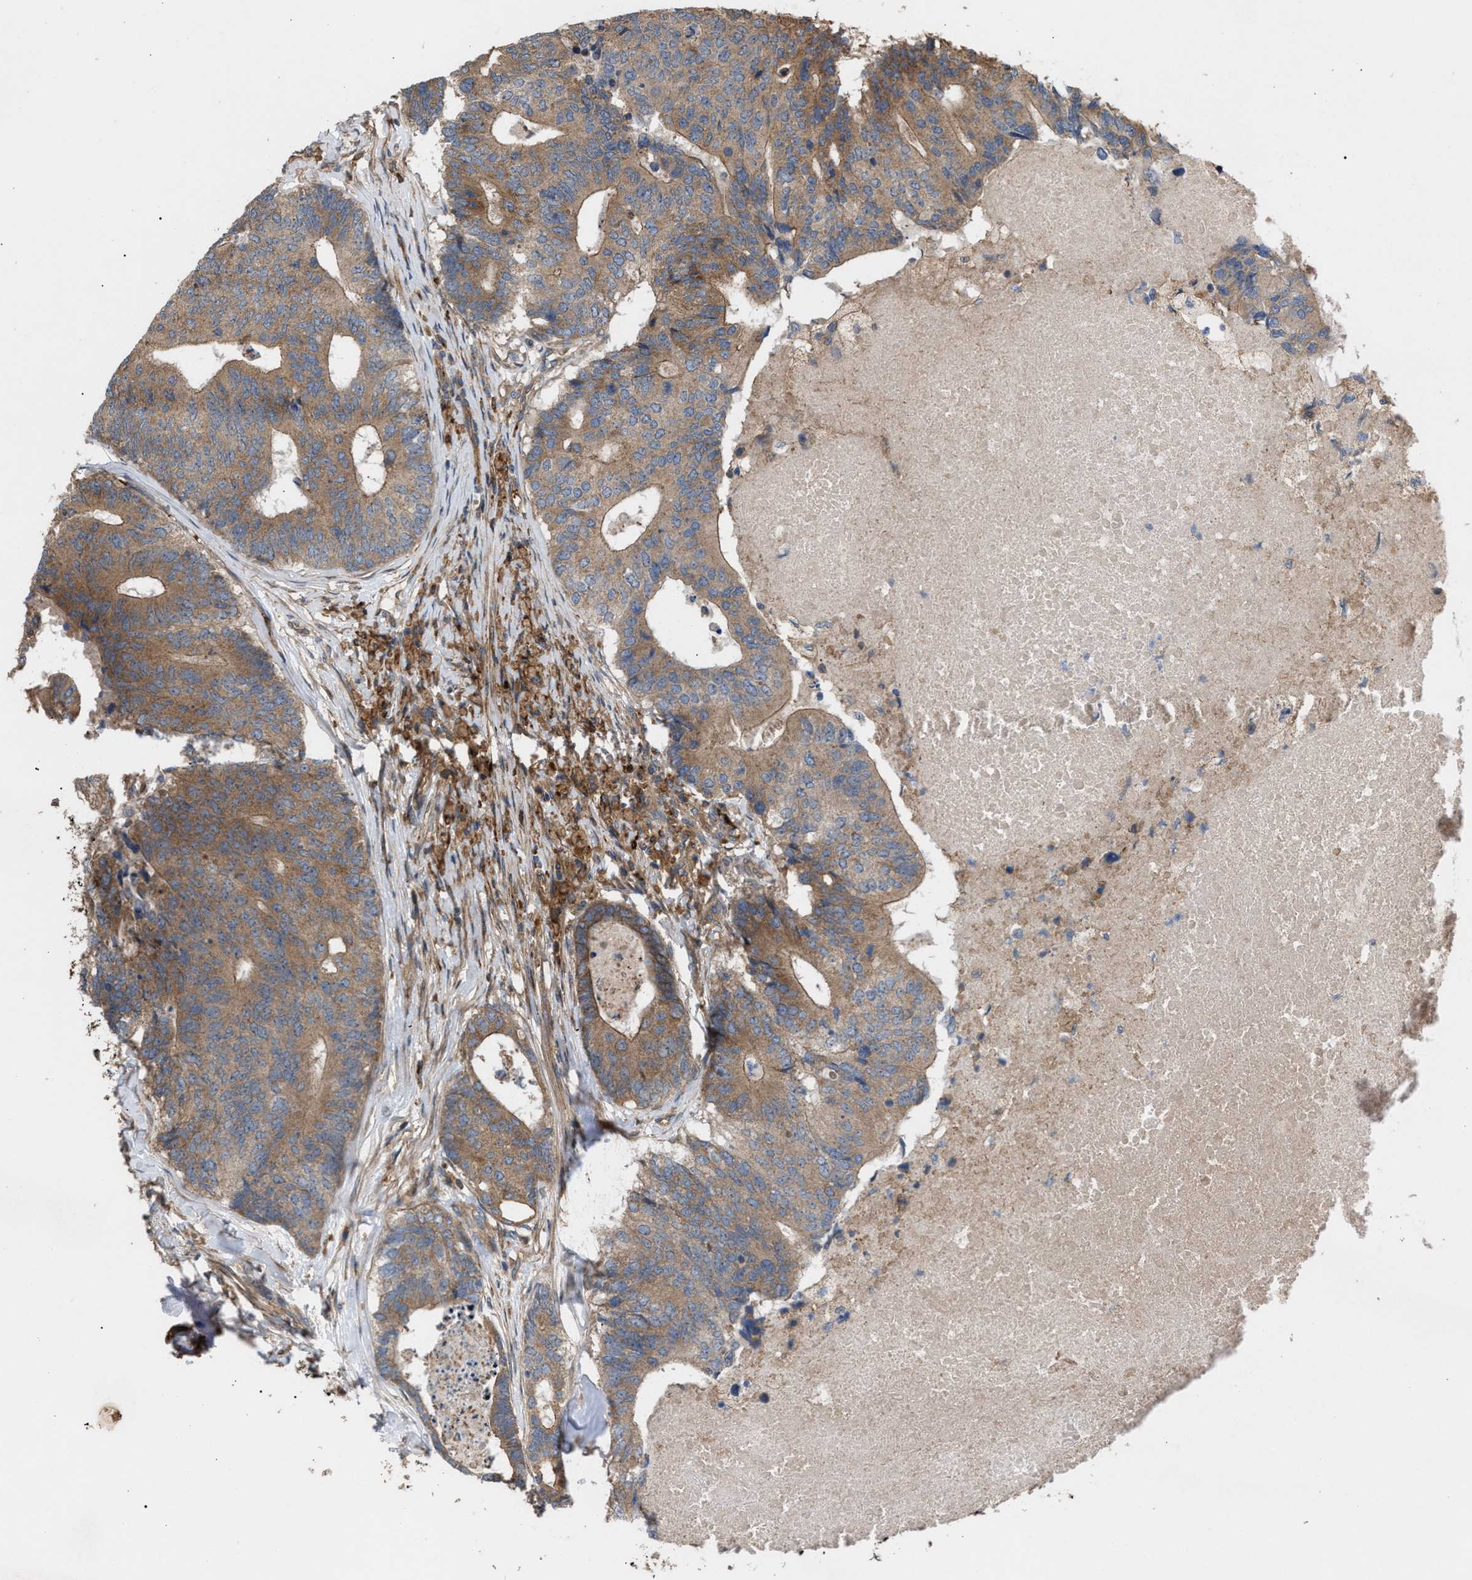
{"staining": {"intensity": "moderate", "quantity": ">75%", "location": "cytoplasmic/membranous"}, "tissue": "colorectal cancer", "cell_type": "Tumor cells", "image_type": "cancer", "snomed": [{"axis": "morphology", "description": "Adenocarcinoma, NOS"}, {"axis": "topography", "description": "Colon"}], "caption": "Immunohistochemical staining of adenocarcinoma (colorectal) displays medium levels of moderate cytoplasmic/membranous expression in approximately >75% of tumor cells. (Stains: DAB in brown, nuclei in blue, Microscopy: brightfield microscopy at high magnification).", "gene": "GCC1", "patient": {"sex": "female", "age": 67}}